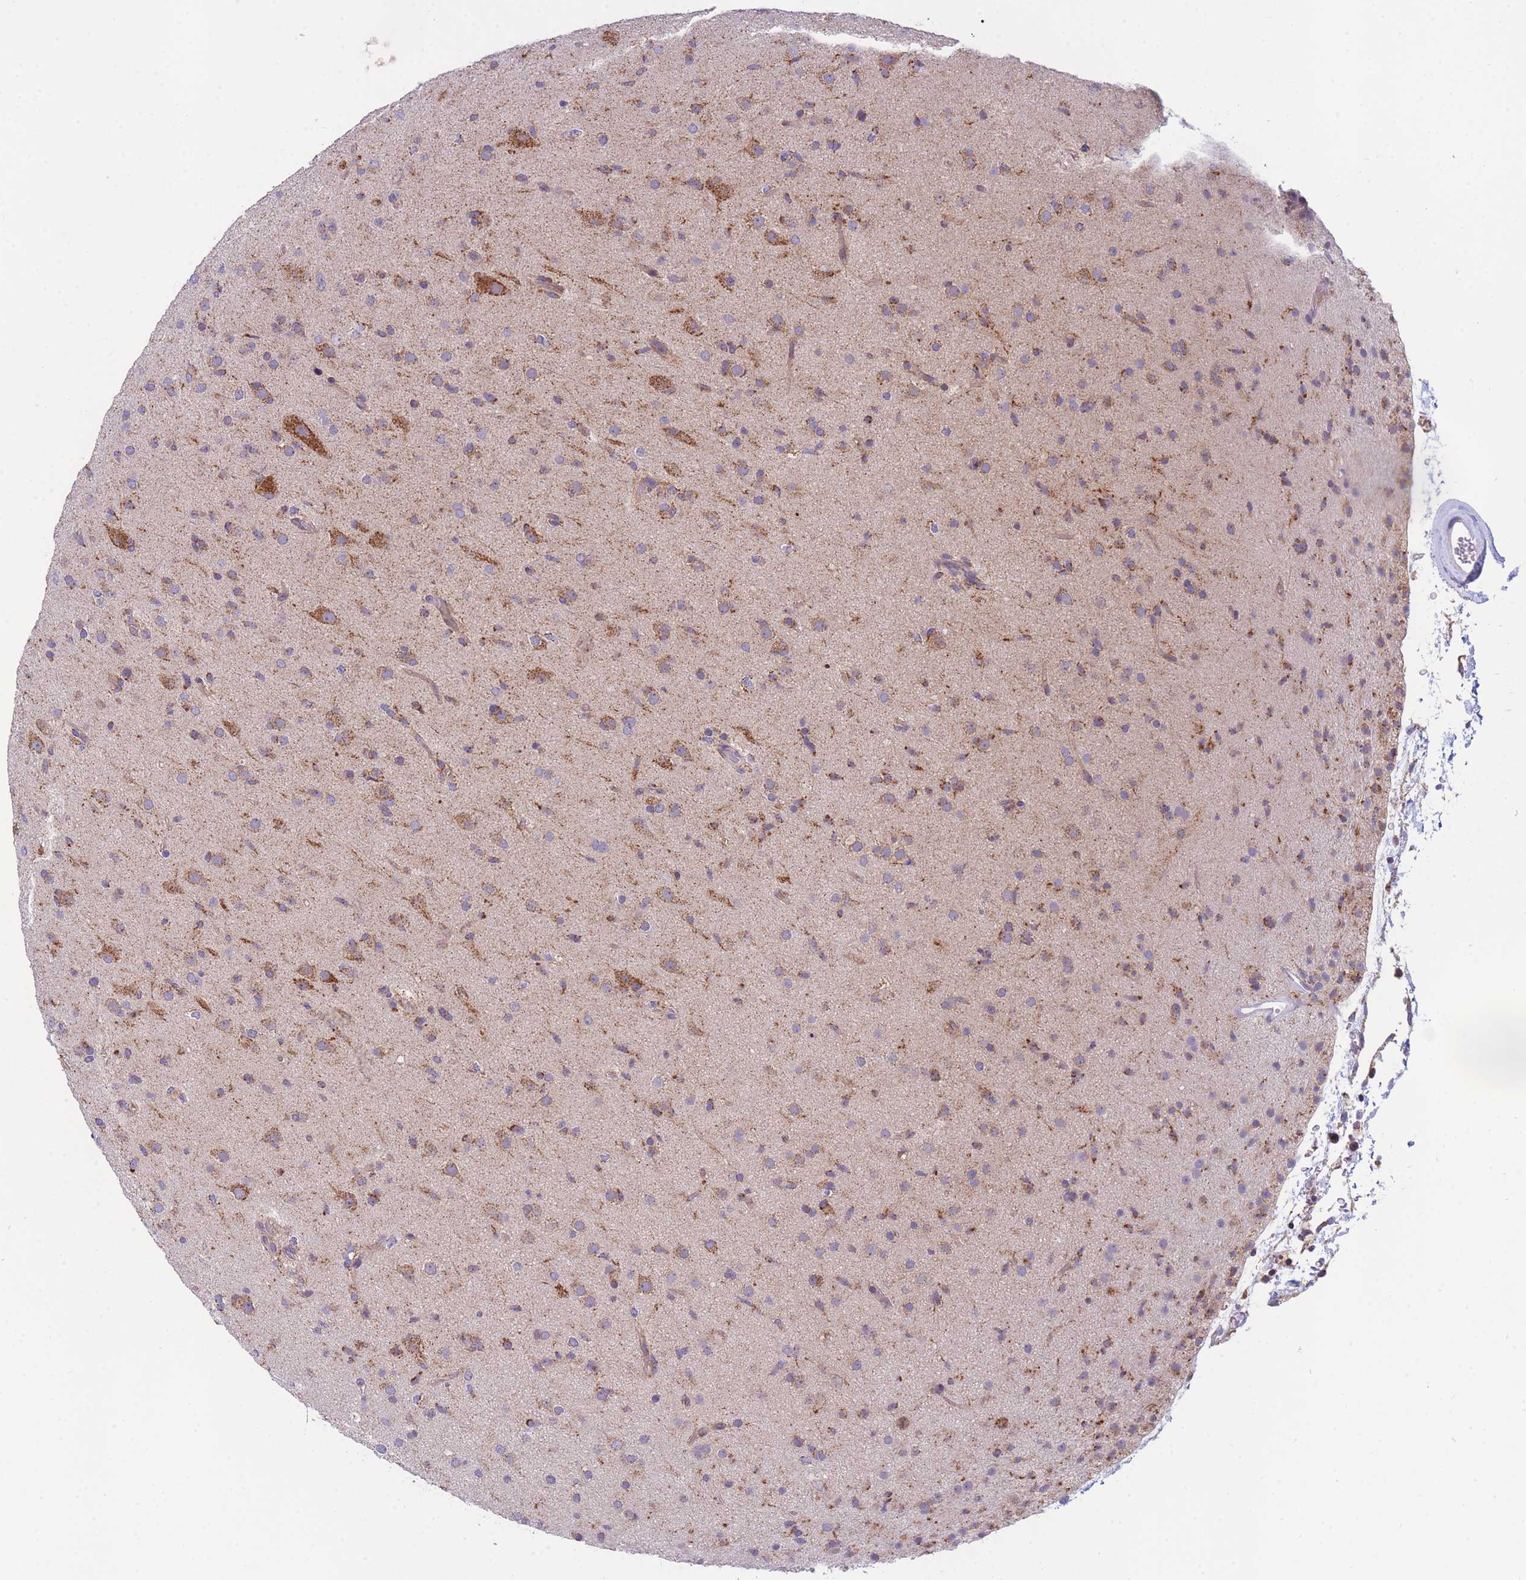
{"staining": {"intensity": "moderate", "quantity": "25%-75%", "location": "cytoplasmic/membranous"}, "tissue": "glioma", "cell_type": "Tumor cells", "image_type": "cancer", "snomed": [{"axis": "morphology", "description": "Glioma, malignant, Low grade"}, {"axis": "topography", "description": "Brain"}], "caption": "Tumor cells exhibit moderate cytoplasmic/membranous staining in approximately 25%-75% of cells in low-grade glioma (malignant).", "gene": "MRPS11", "patient": {"sex": "male", "age": 65}}